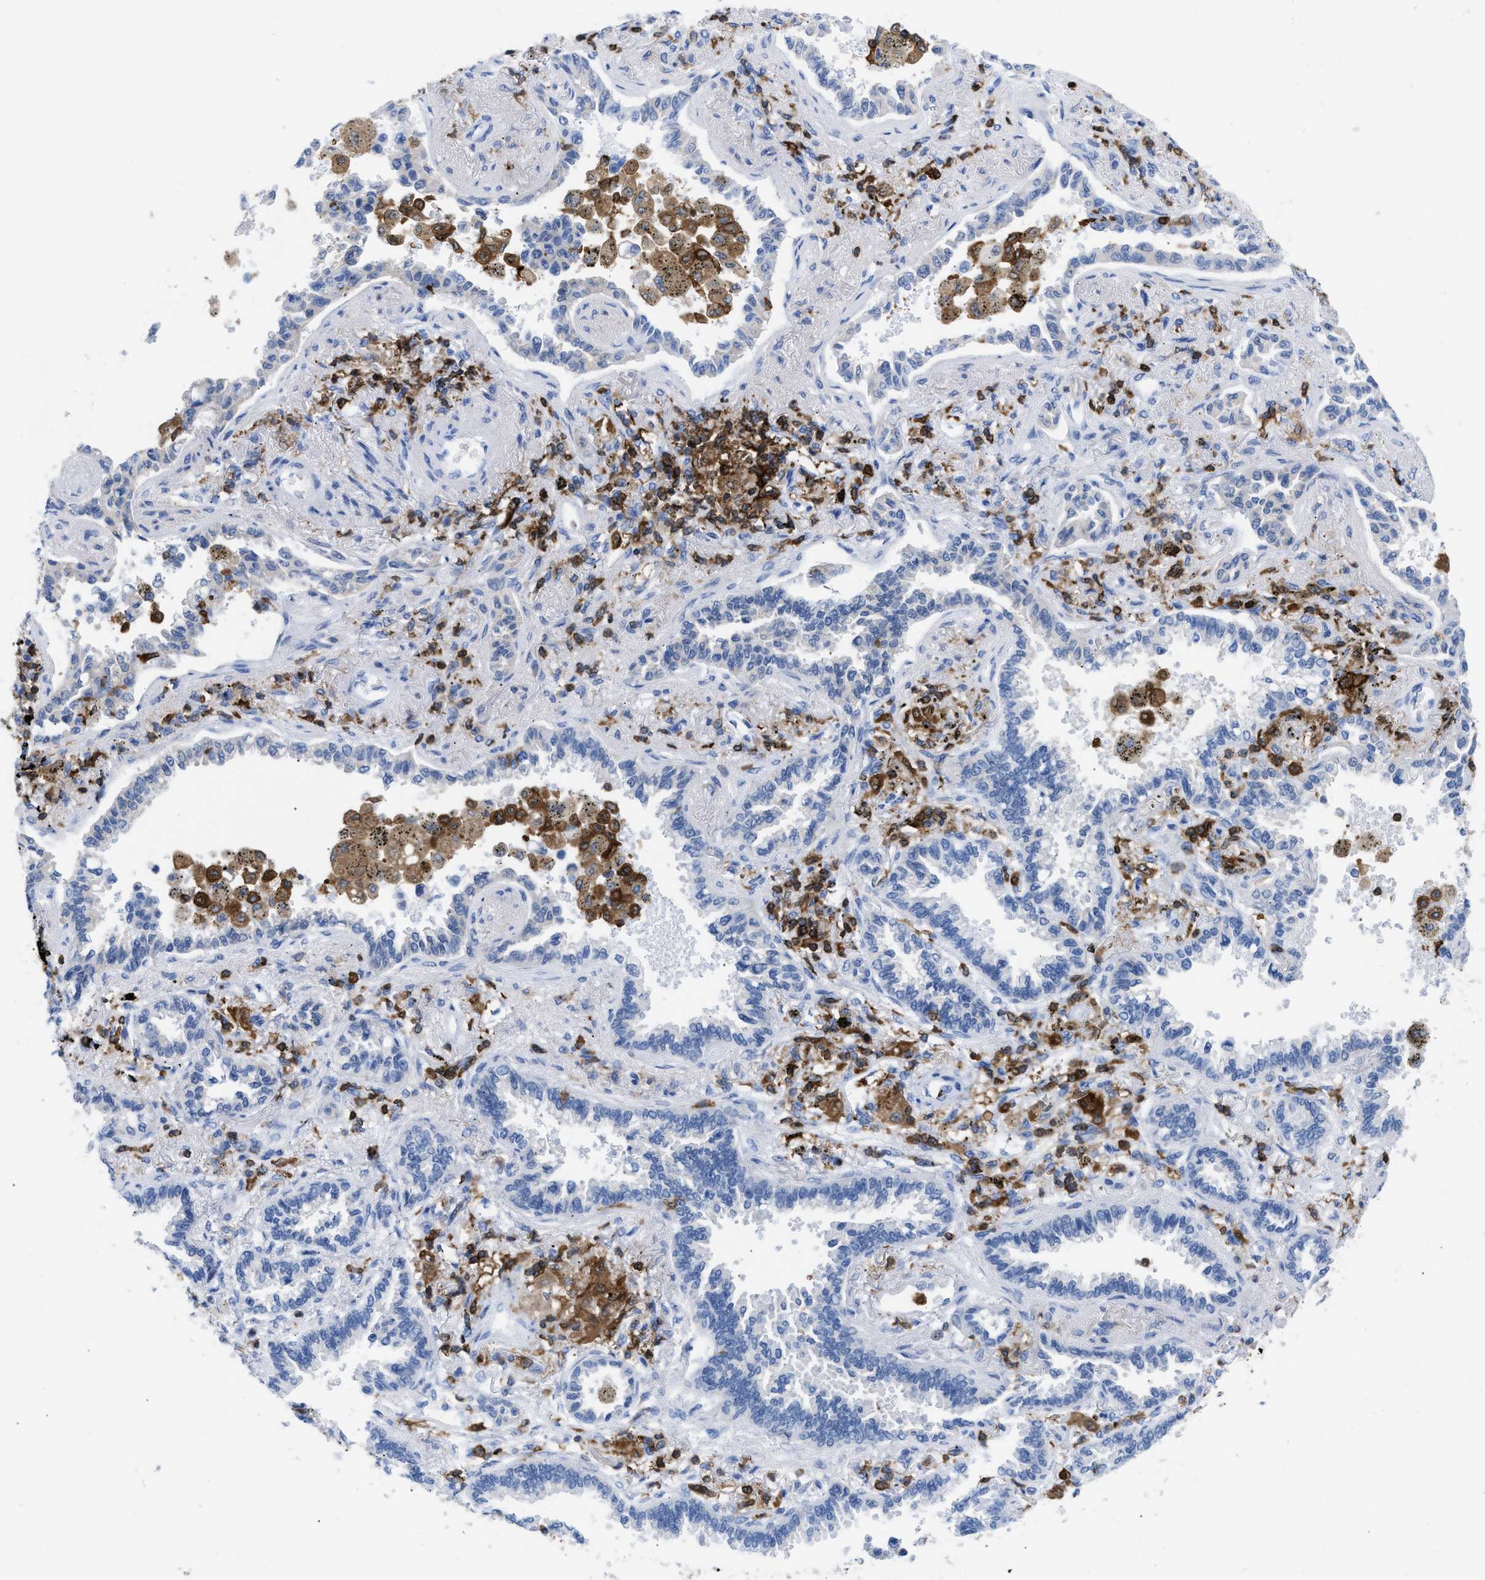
{"staining": {"intensity": "negative", "quantity": "none", "location": "none"}, "tissue": "lung cancer", "cell_type": "Tumor cells", "image_type": "cancer", "snomed": [{"axis": "morphology", "description": "Normal tissue, NOS"}, {"axis": "morphology", "description": "Adenocarcinoma, NOS"}, {"axis": "topography", "description": "Lung"}], "caption": "Micrograph shows no protein staining in tumor cells of lung adenocarcinoma tissue.", "gene": "LCP1", "patient": {"sex": "male", "age": 59}}